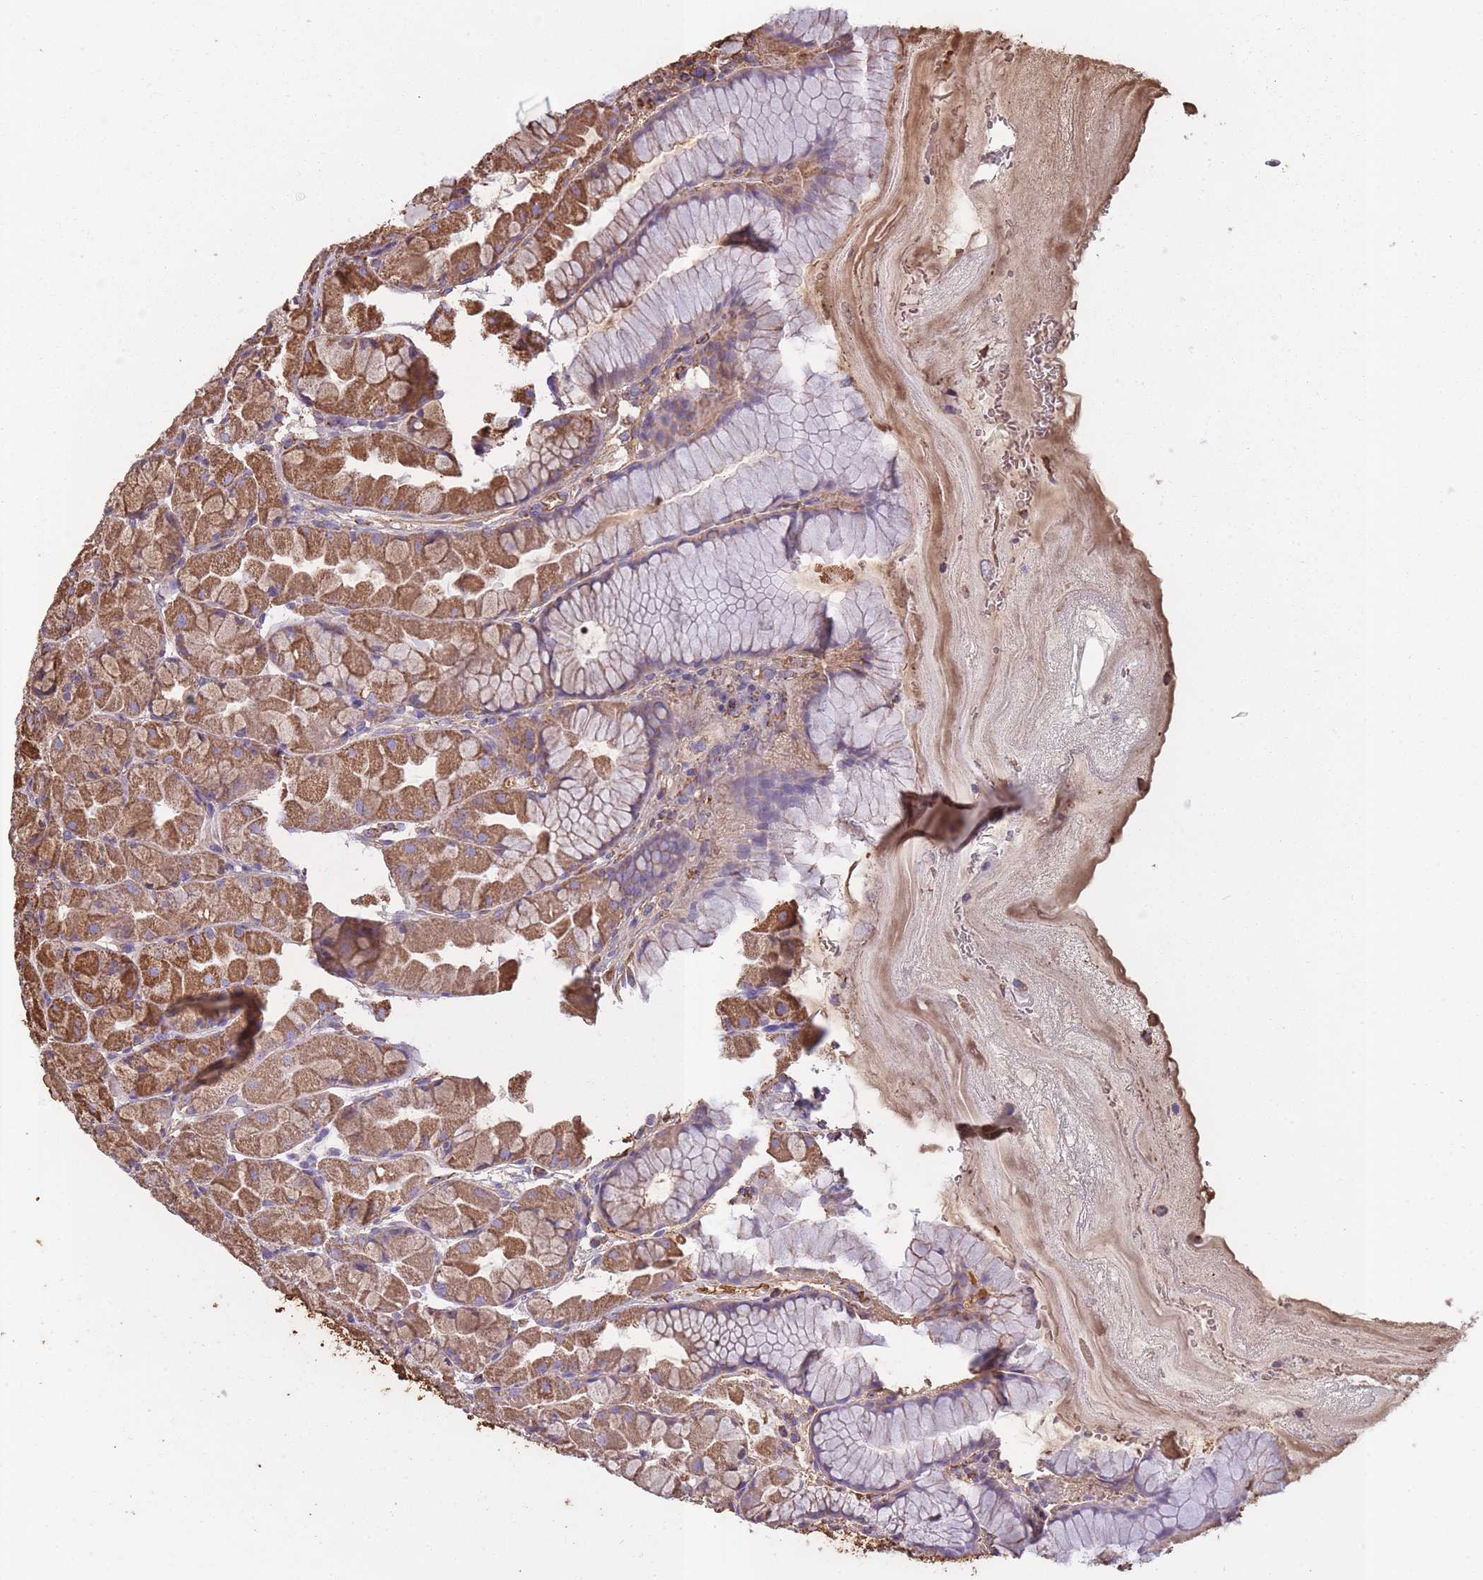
{"staining": {"intensity": "moderate", "quantity": ">75%", "location": "cytoplasmic/membranous"}, "tissue": "stomach", "cell_type": "Glandular cells", "image_type": "normal", "snomed": [{"axis": "morphology", "description": "Normal tissue, NOS"}, {"axis": "topography", "description": "Stomach"}], "caption": "A histopathology image of stomach stained for a protein displays moderate cytoplasmic/membranous brown staining in glandular cells.", "gene": "KAT2A", "patient": {"sex": "male", "age": 57}}